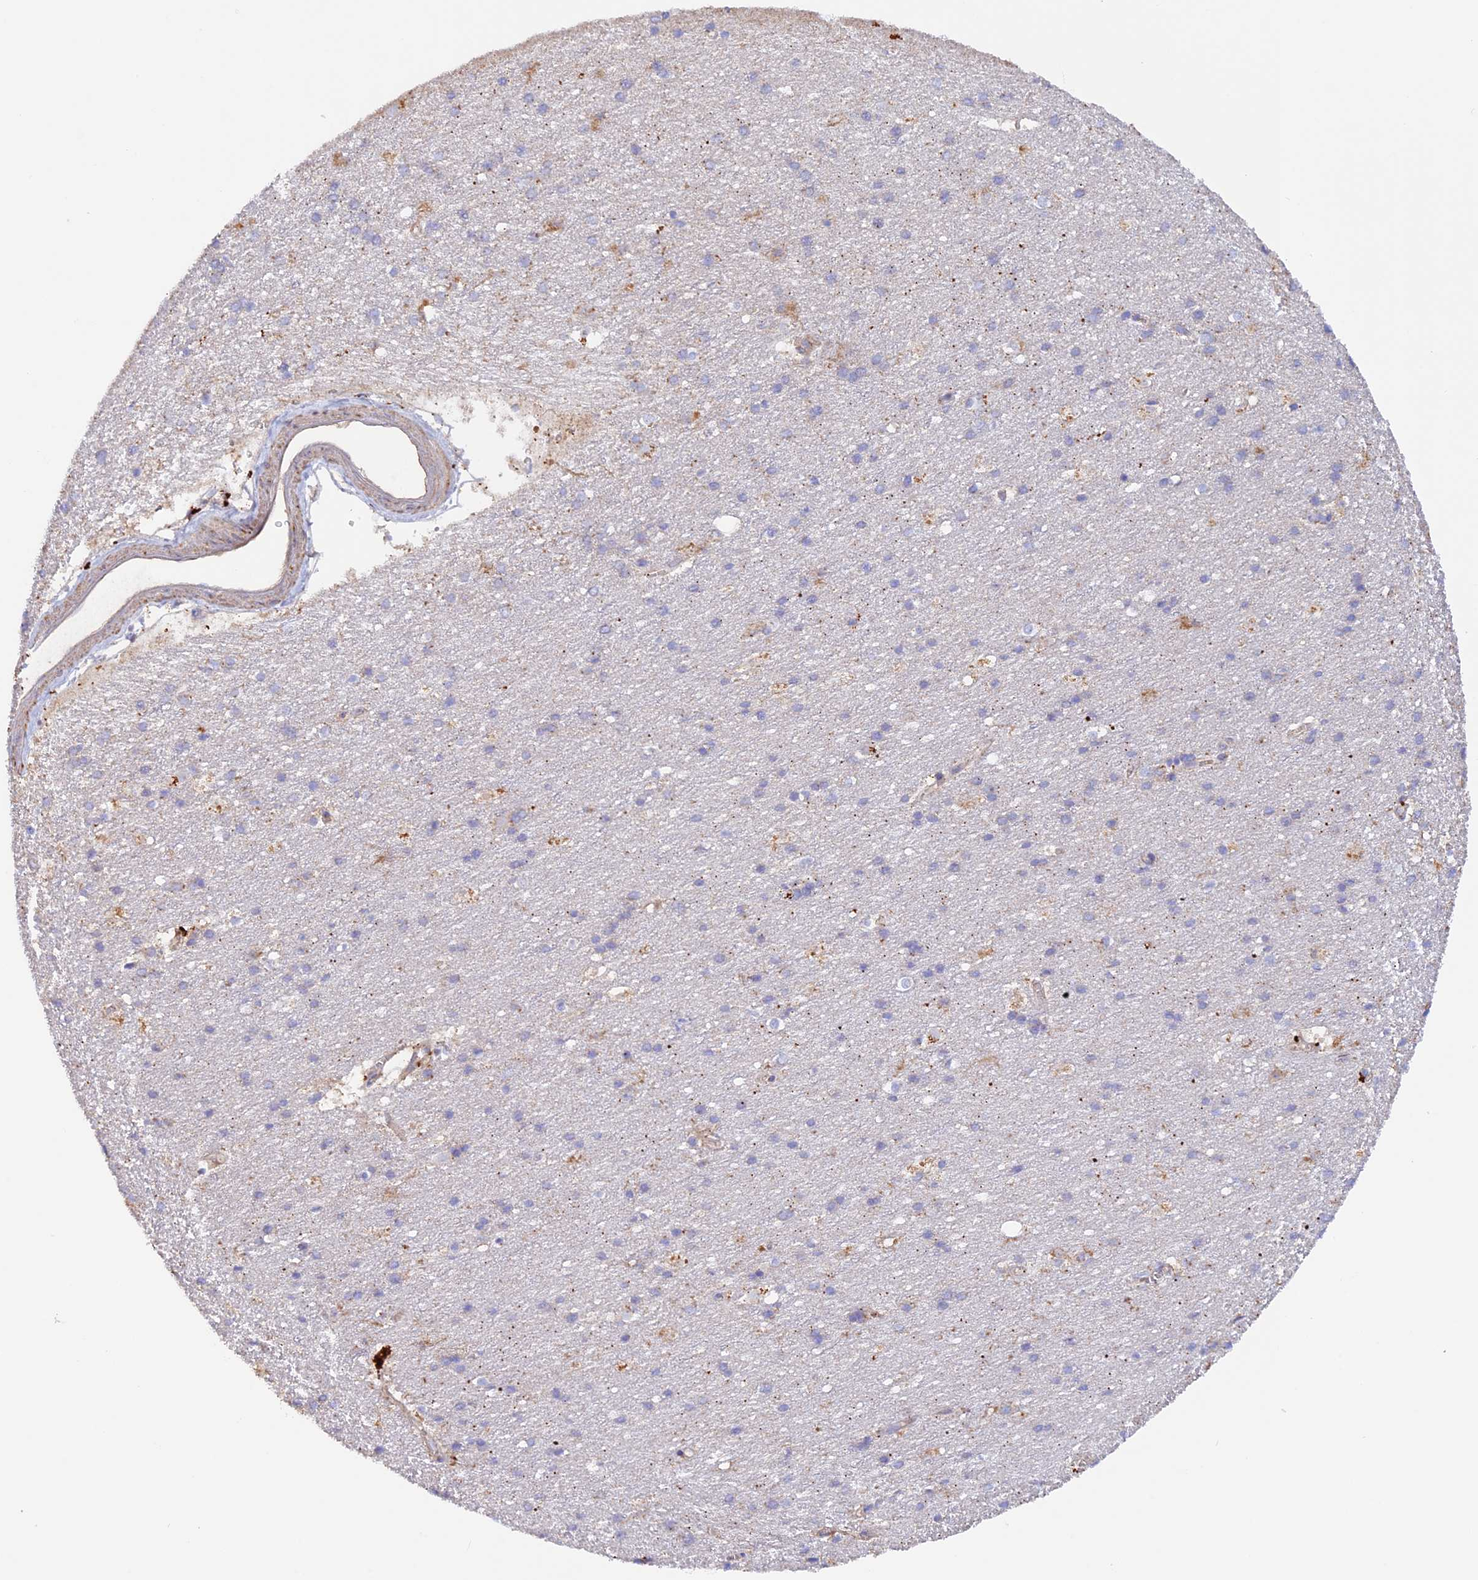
{"staining": {"intensity": "weak", "quantity": ">75%", "location": "cytoplasmic/membranous"}, "tissue": "cerebral cortex", "cell_type": "Endothelial cells", "image_type": "normal", "snomed": [{"axis": "morphology", "description": "Normal tissue, NOS"}, {"axis": "topography", "description": "Cerebral cortex"}], "caption": "A brown stain labels weak cytoplasmic/membranous expression of a protein in endothelial cells of benign human cerebral cortex. Ihc stains the protein of interest in brown and the nuclei are stained blue.", "gene": "DUS3L", "patient": {"sex": "male", "age": 54}}